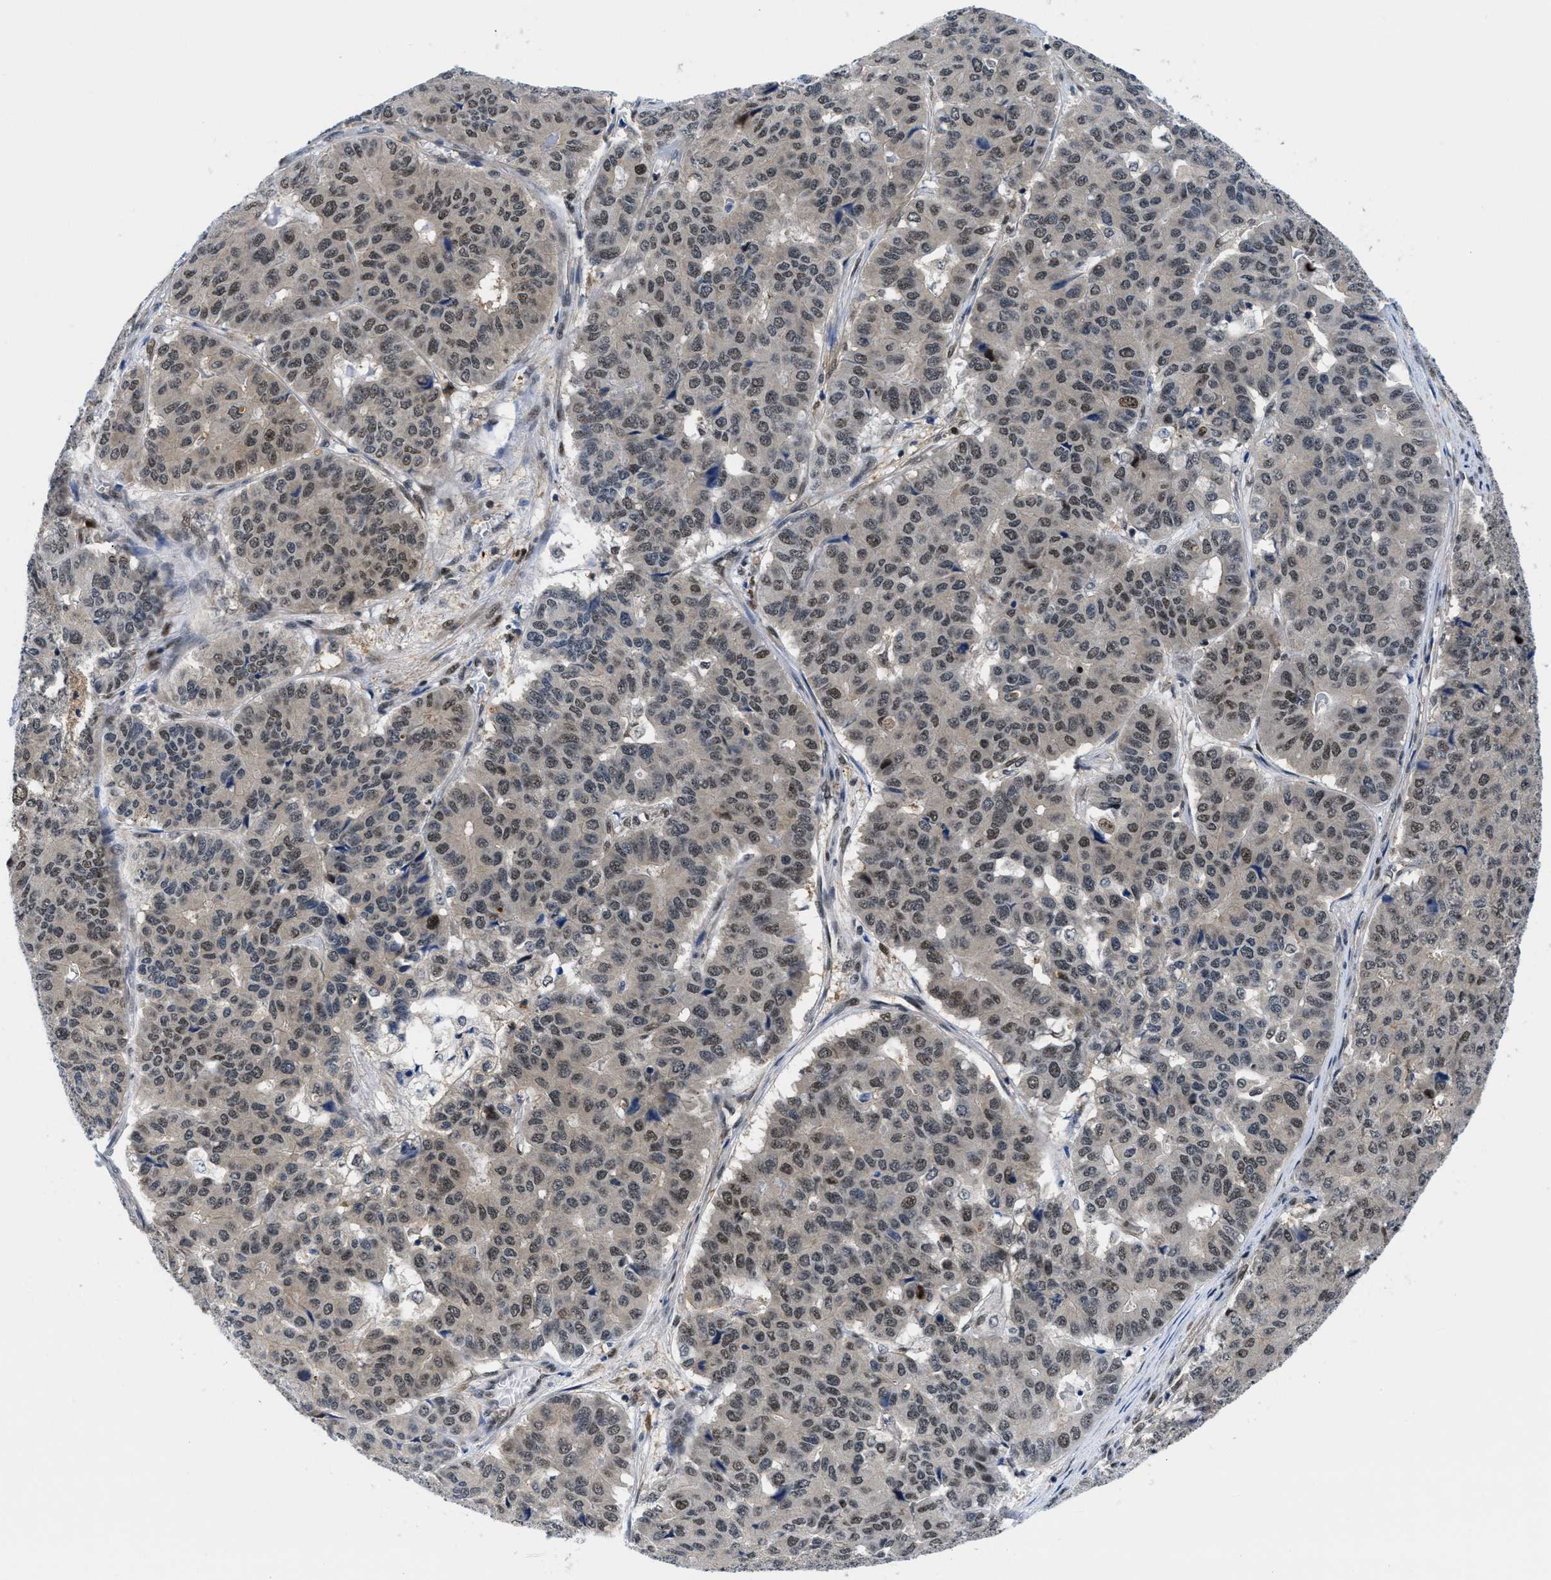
{"staining": {"intensity": "moderate", "quantity": ">75%", "location": "nuclear"}, "tissue": "pancreatic cancer", "cell_type": "Tumor cells", "image_type": "cancer", "snomed": [{"axis": "morphology", "description": "Adenocarcinoma, NOS"}, {"axis": "topography", "description": "Pancreas"}], "caption": "Immunohistochemistry micrograph of neoplastic tissue: pancreatic cancer stained using immunohistochemistry exhibits medium levels of moderate protein expression localized specifically in the nuclear of tumor cells, appearing as a nuclear brown color.", "gene": "SLC29A2", "patient": {"sex": "male", "age": 50}}